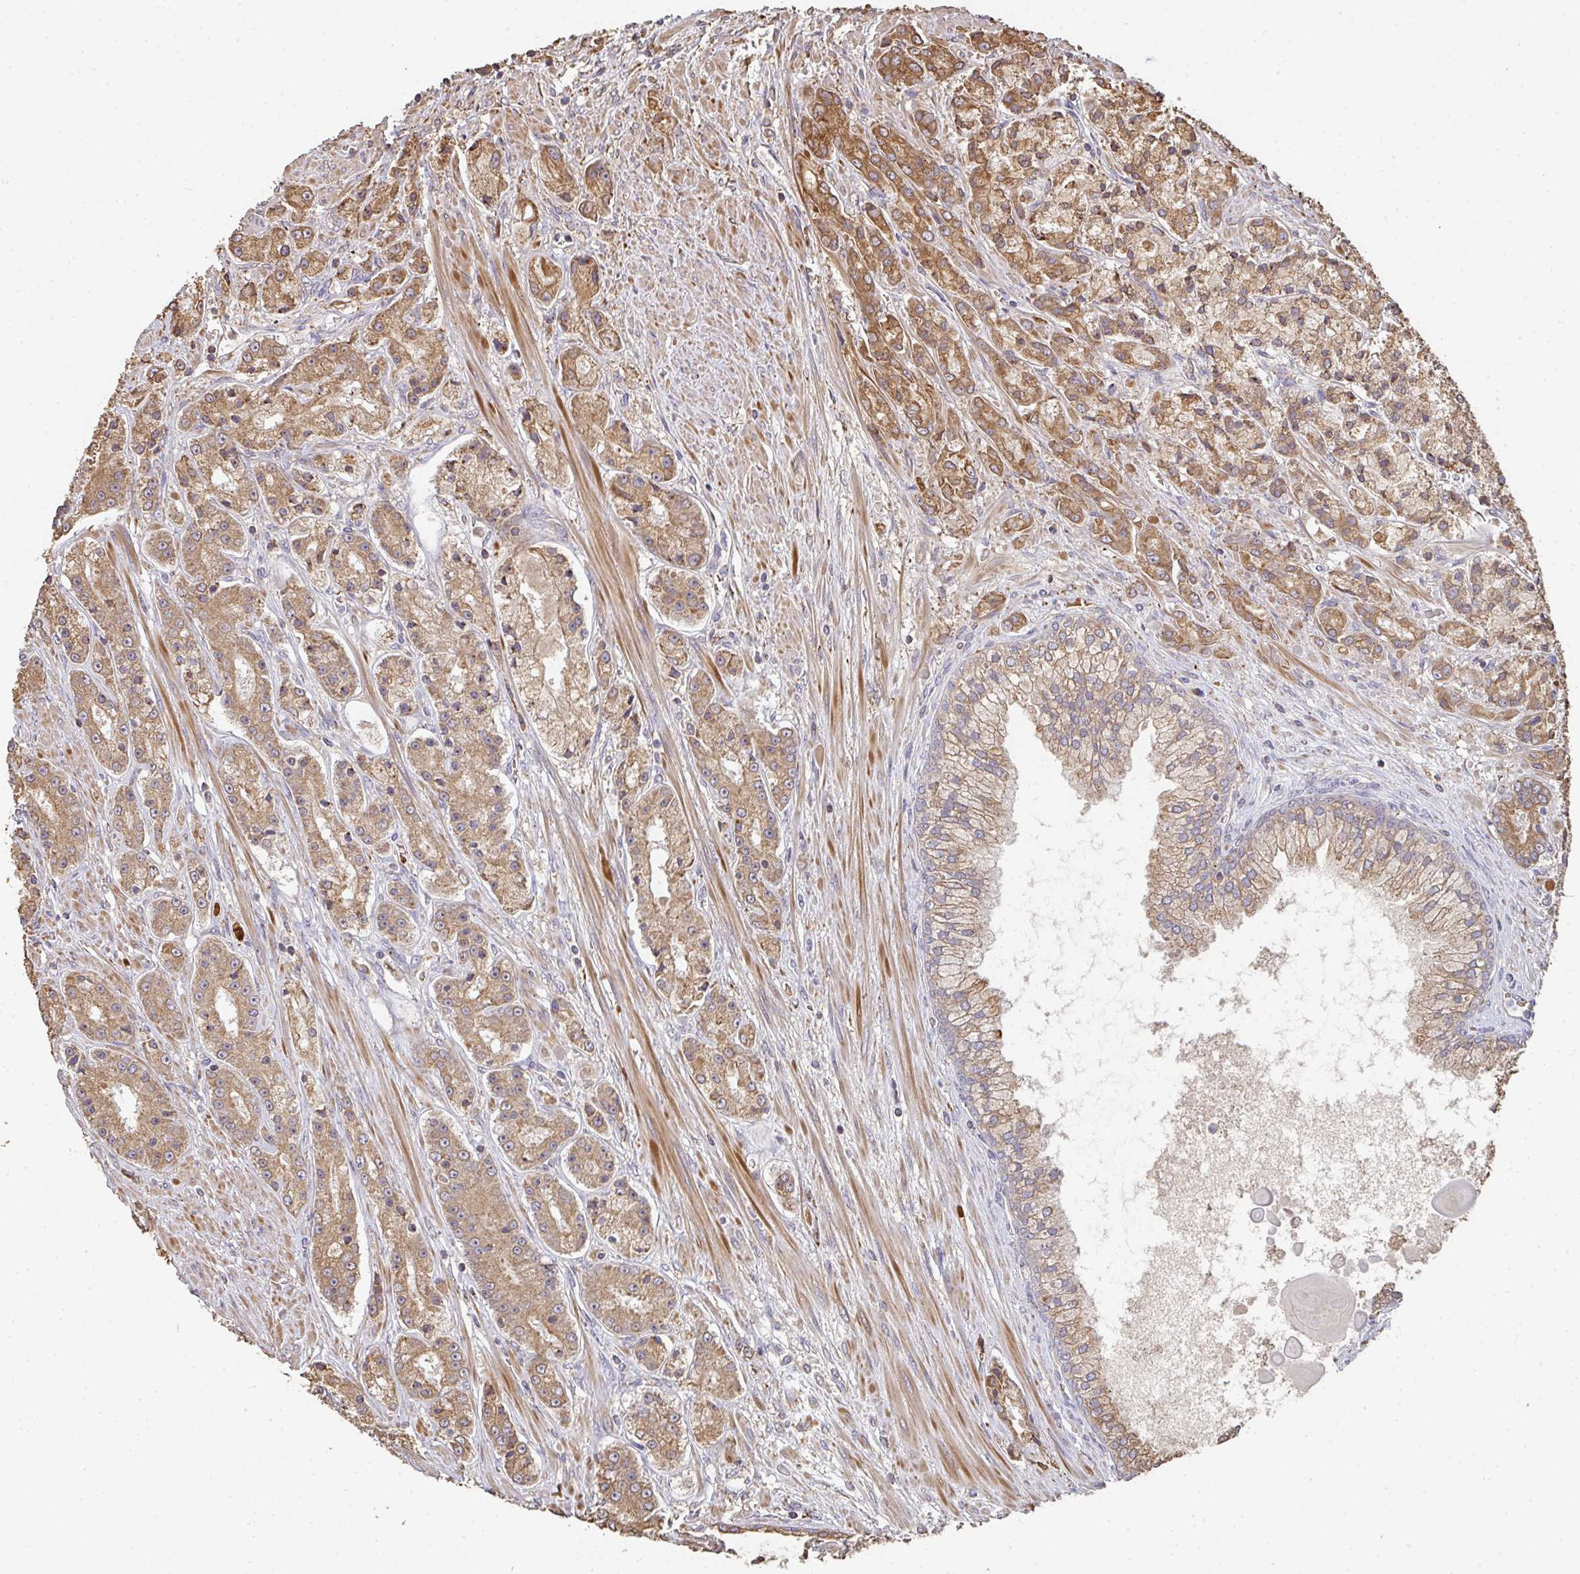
{"staining": {"intensity": "moderate", "quantity": ">75%", "location": "cytoplasmic/membranous"}, "tissue": "prostate cancer", "cell_type": "Tumor cells", "image_type": "cancer", "snomed": [{"axis": "morphology", "description": "Adenocarcinoma, High grade"}, {"axis": "topography", "description": "Prostate"}], "caption": "This histopathology image demonstrates prostate cancer stained with immunohistochemistry (IHC) to label a protein in brown. The cytoplasmic/membranous of tumor cells show moderate positivity for the protein. Nuclei are counter-stained blue.", "gene": "POLG", "patient": {"sex": "male", "age": 67}}